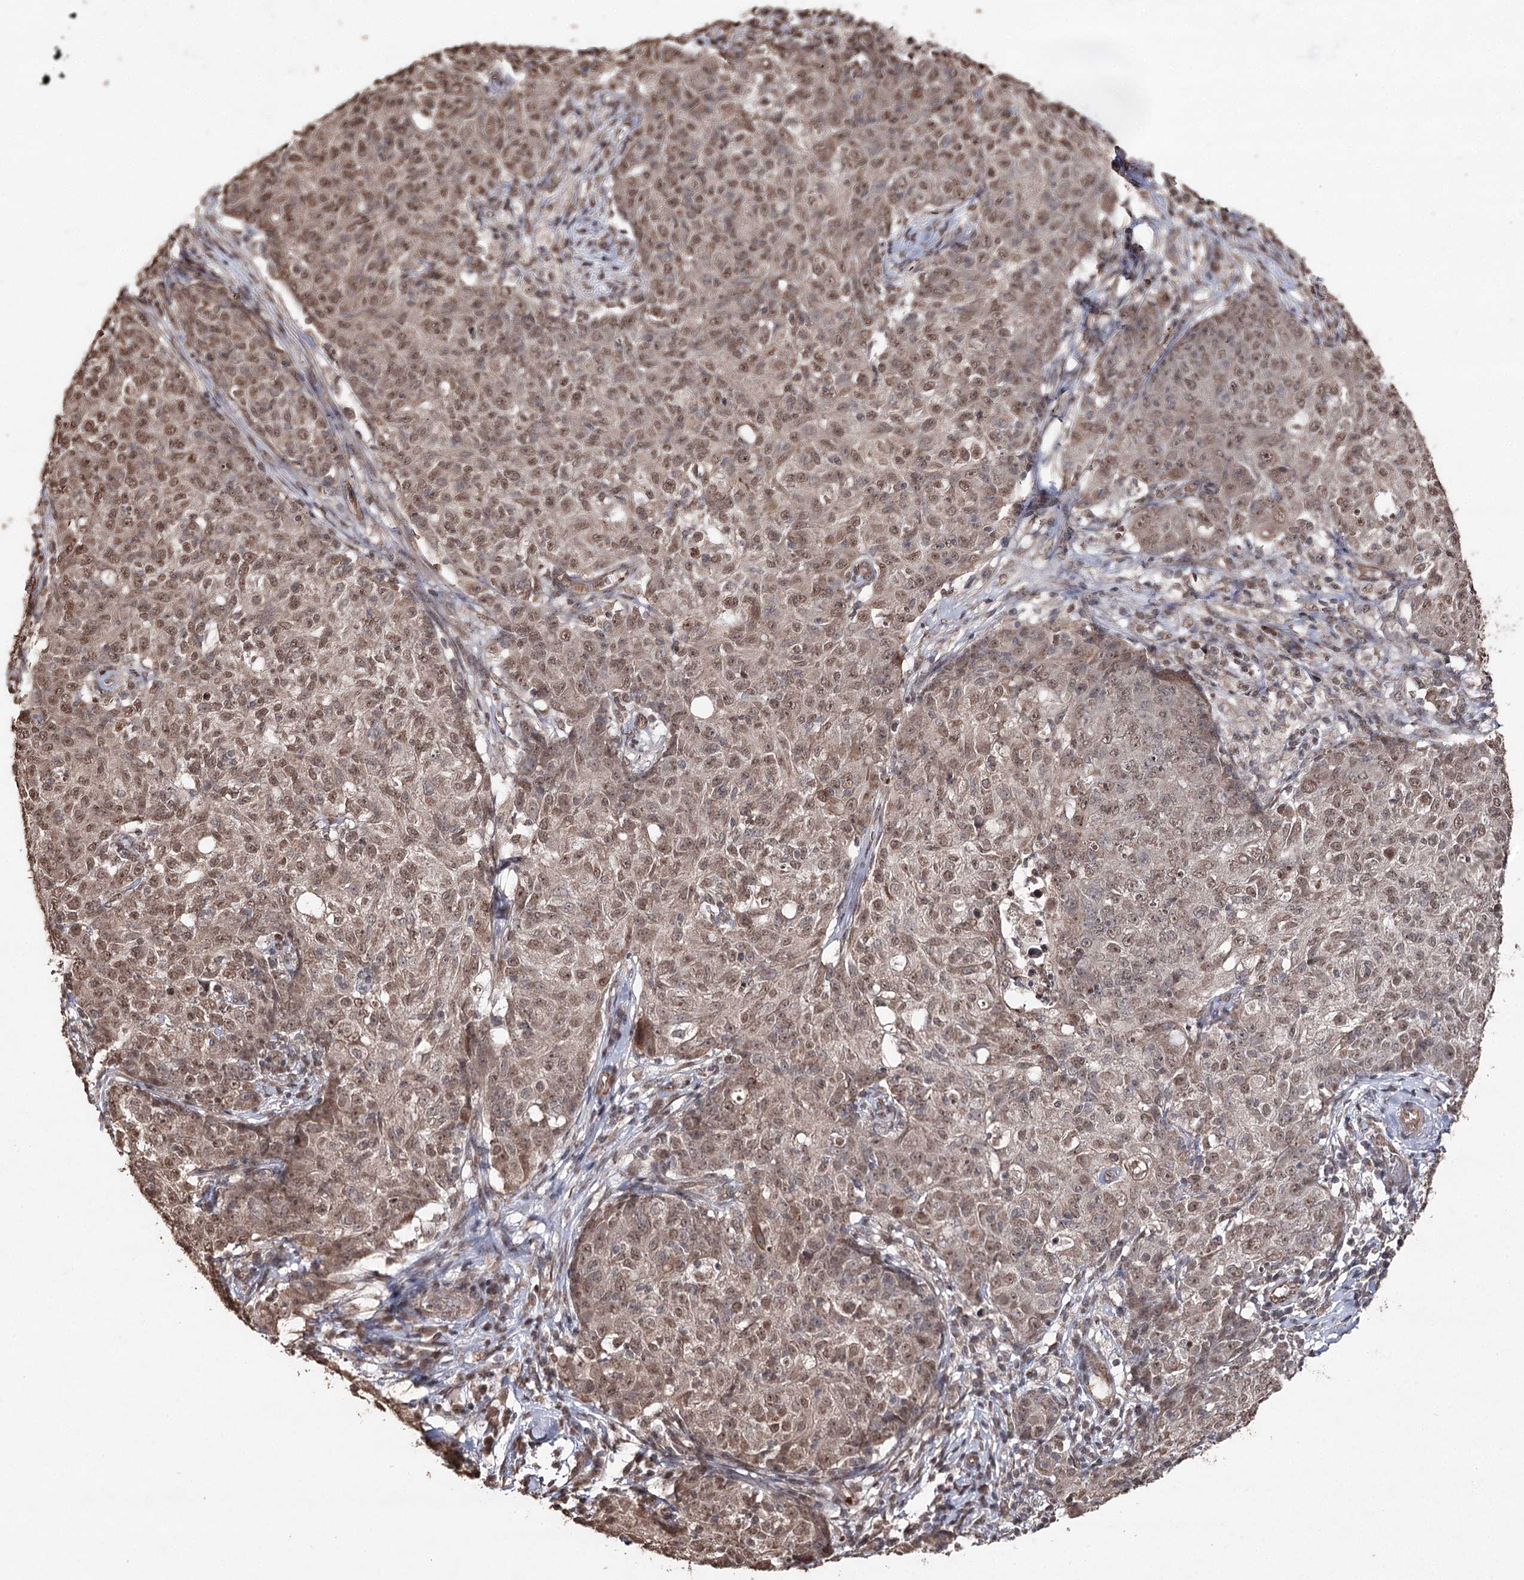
{"staining": {"intensity": "moderate", "quantity": ">75%", "location": "cytoplasmic/membranous,nuclear"}, "tissue": "ovarian cancer", "cell_type": "Tumor cells", "image_type": "cancer", "snomed": [{"axis": "morphology", "description": "Carcinoma, endometroid"}, {"axis": "topography", "description": "Ovary"}], "caption": "Brown immunohistochemical staining in human ovarian cancer (endometroid carcinoma) reveals moderate cytoplasmic/membranous and nuclear staining in approximately >75% of tumor cells.", "gene": "ATG14", "patient": {"sex": "female", "age": 42}}